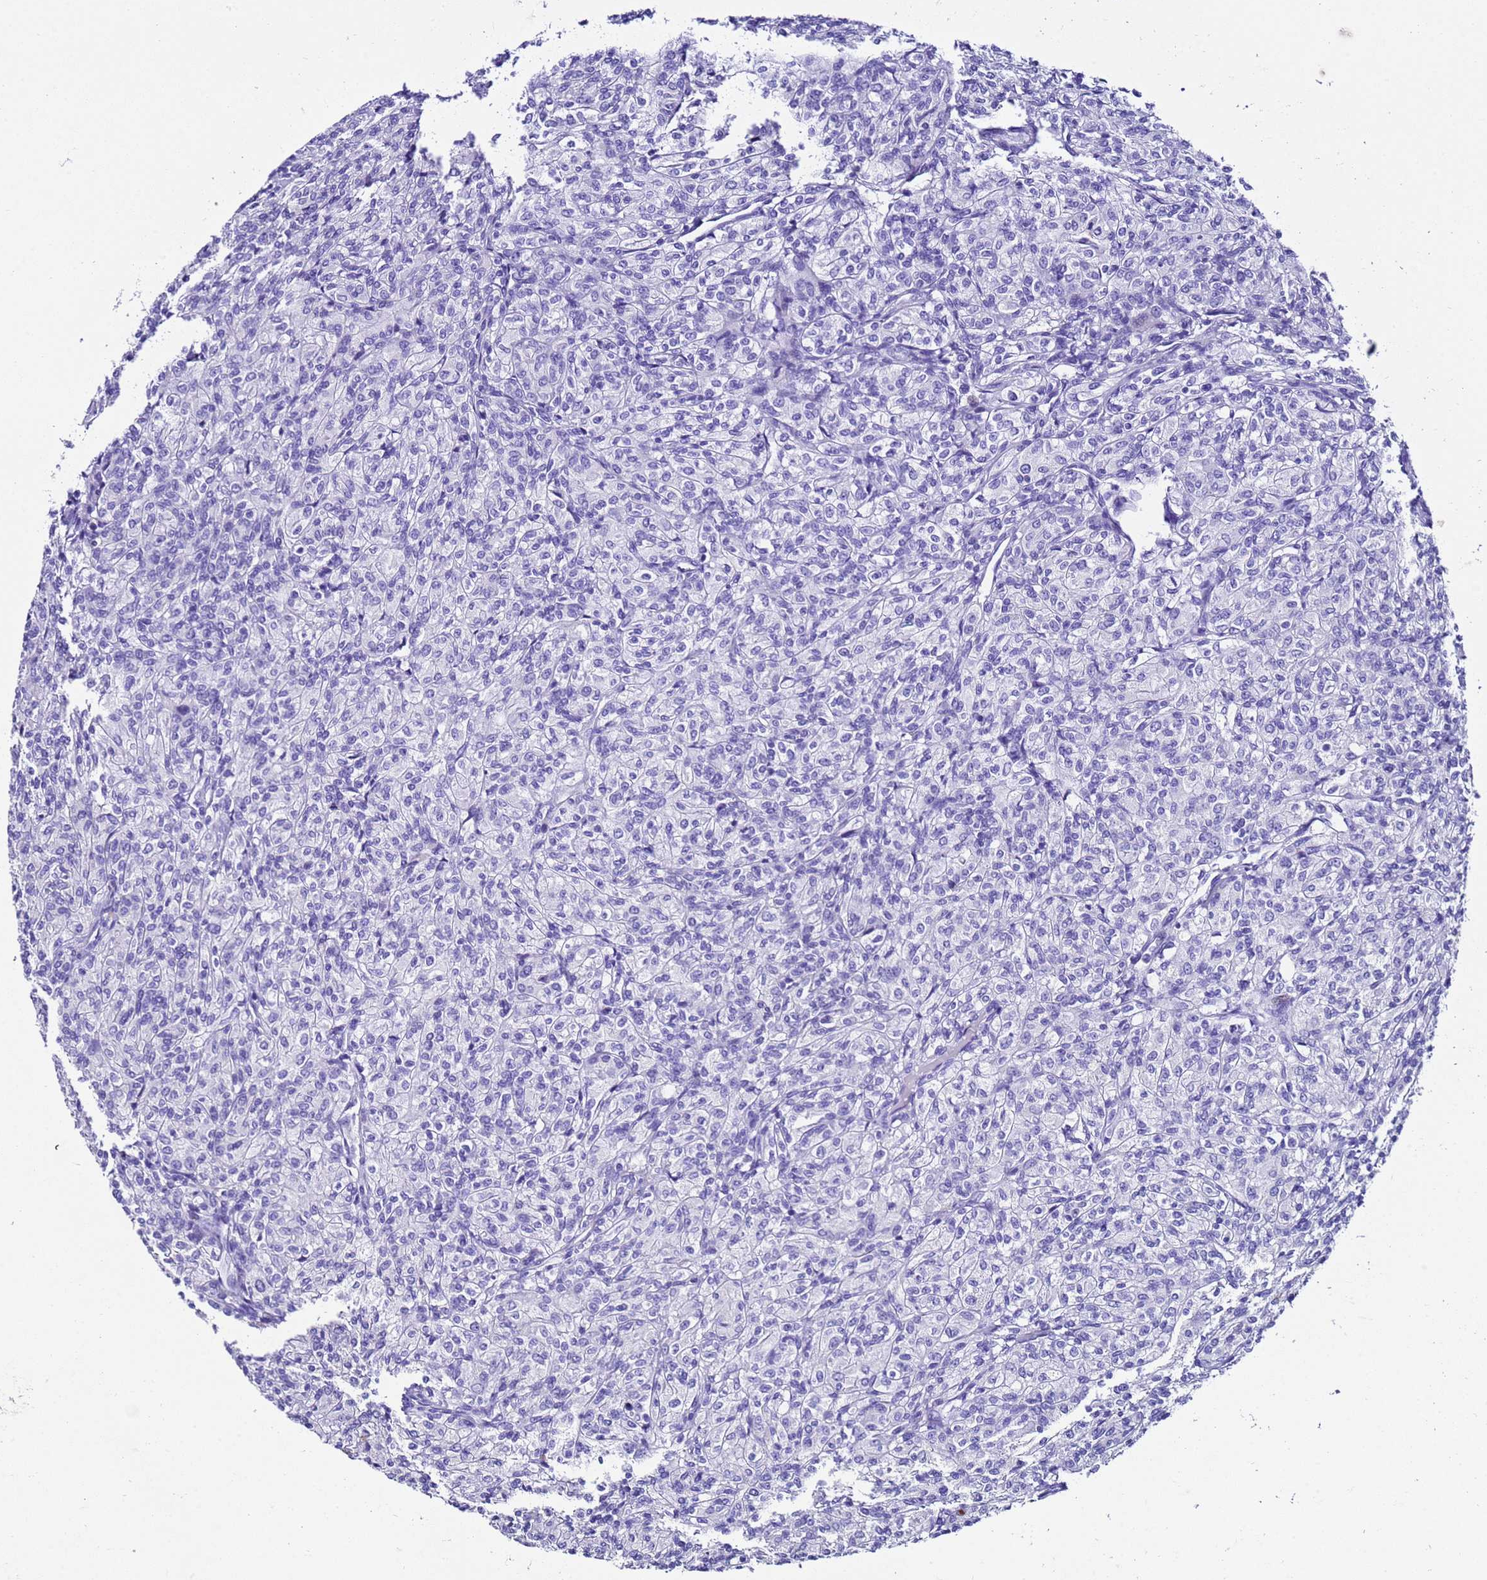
{"staining": {"intensity": "negative", "quantity": "none", "location": "none"}, "tissue": "renal cancer", "cell_type": "Tumor cells", "image_type": "cancer", "snomed": [{"axis": "morphology", "description": "Adenocarcinoma, NOS"}, {"axis": "topography", "description": "Kidney"}], "caption": "Renal cancer stained for a protein using immunohistochemistry (IHC) reveals no staining tumor cells.", "gene": "UGT2B10", "patient": {"sex": "male", "age": 77}}